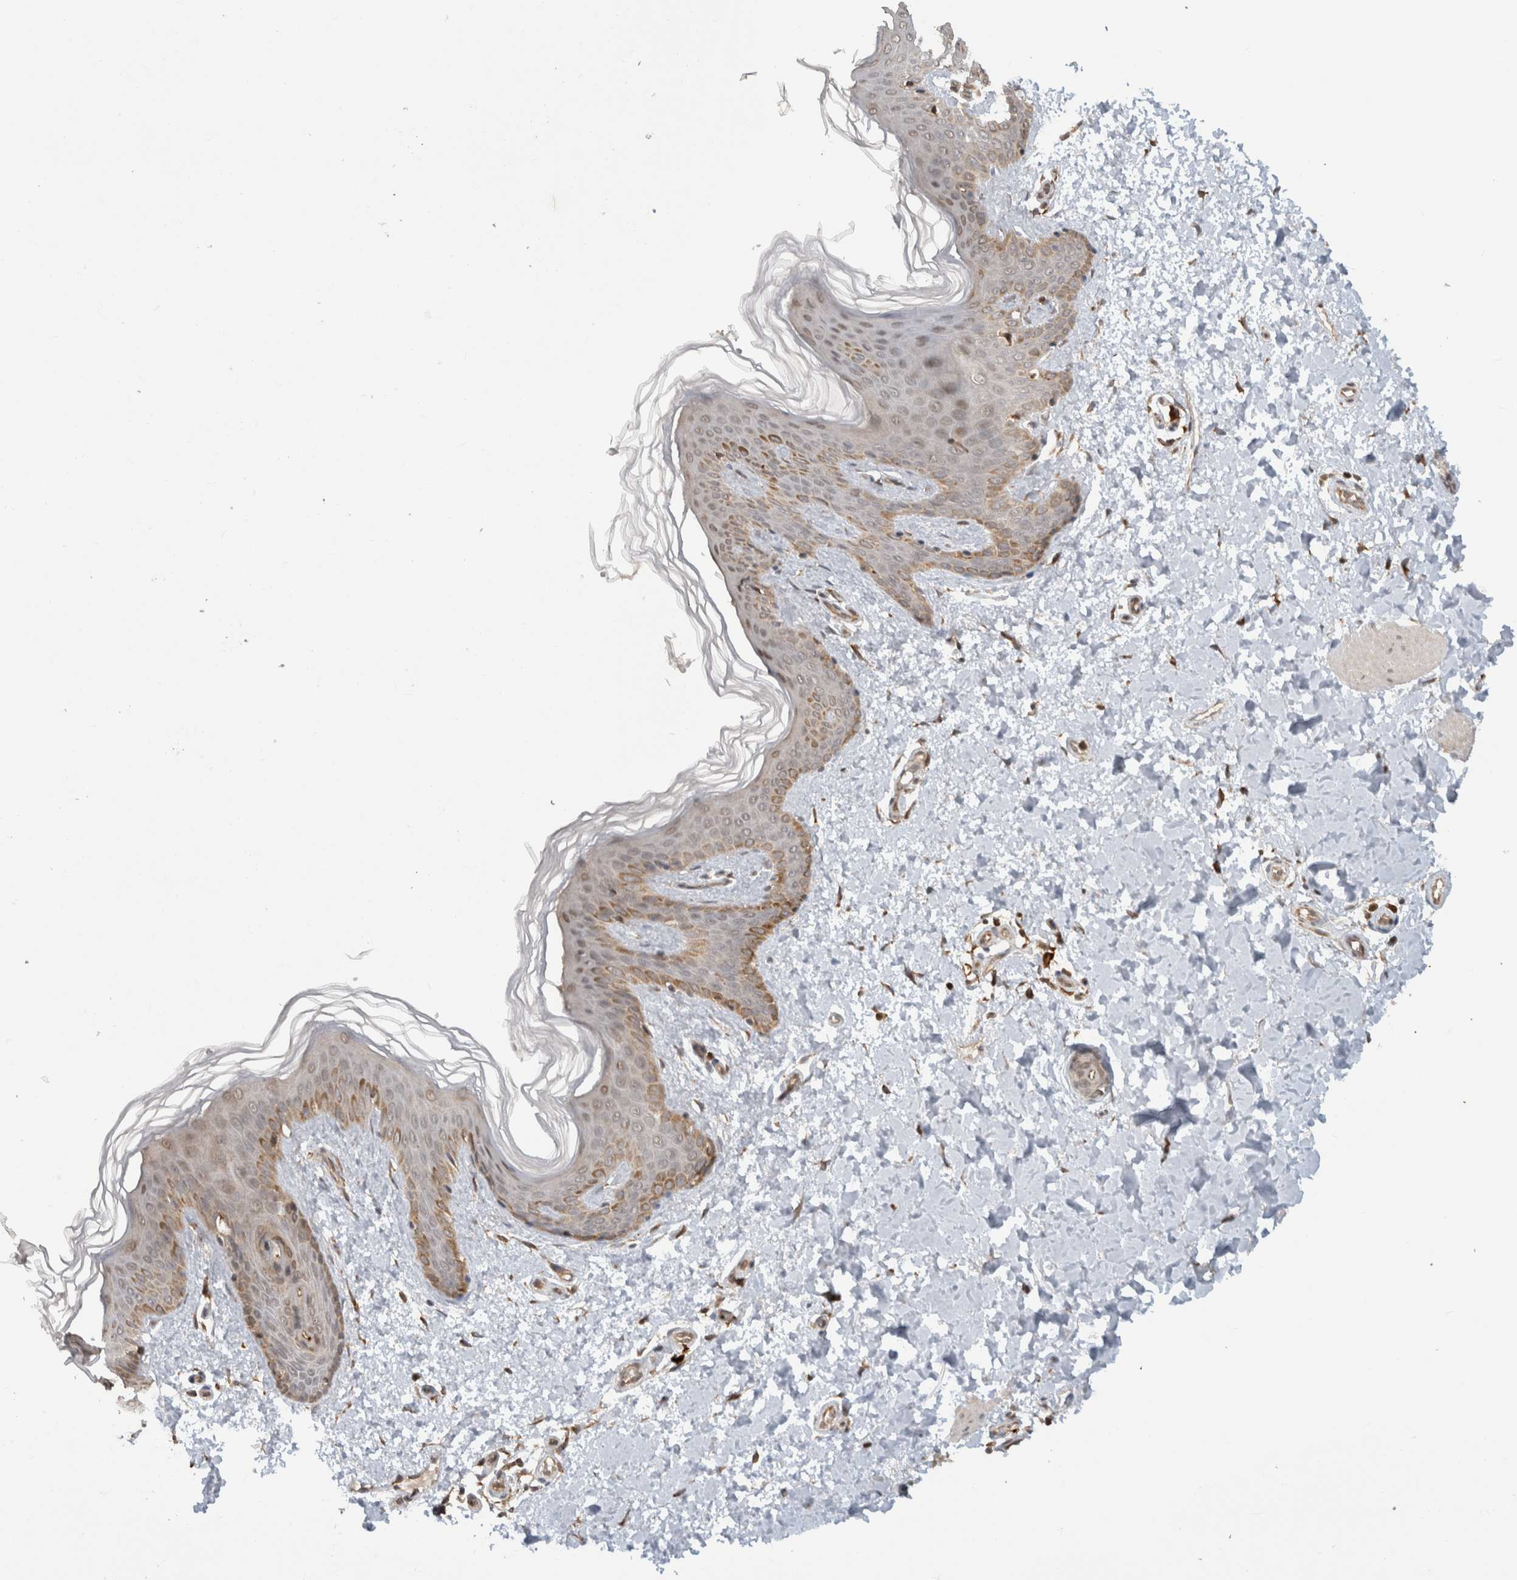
{"staining": {"intensity": "moderate", "quantity": ">75%", "location": "cytoplasmic/membranous"}, "tissue": "skin", "cell_type": "Fibroblasts", "image_type": "normal", "snomed": [{"axis": "morphology", "description": "Normal tissue, NOS"}, {"axis": "morphology", "description": "Neoplasm, benign, NOS"}, {"axis": "topography", "description": "Skin"}, {"axis": "topography", "description": "Soft tissue"}], "caption": "The immunohistochemical stain highlights moderate cytoplasmic/membranous staining in fibroblasts of unremarkable skin. The staining was performed using DAB (3,3'-diaminobenzidine) to visualize the protein expression in brown, while the nuclei were stained in blue with hematoxylin (Magnification: 20x).", "gene": "MS4A7", "patient": {"sex": "male", "age": 26}}